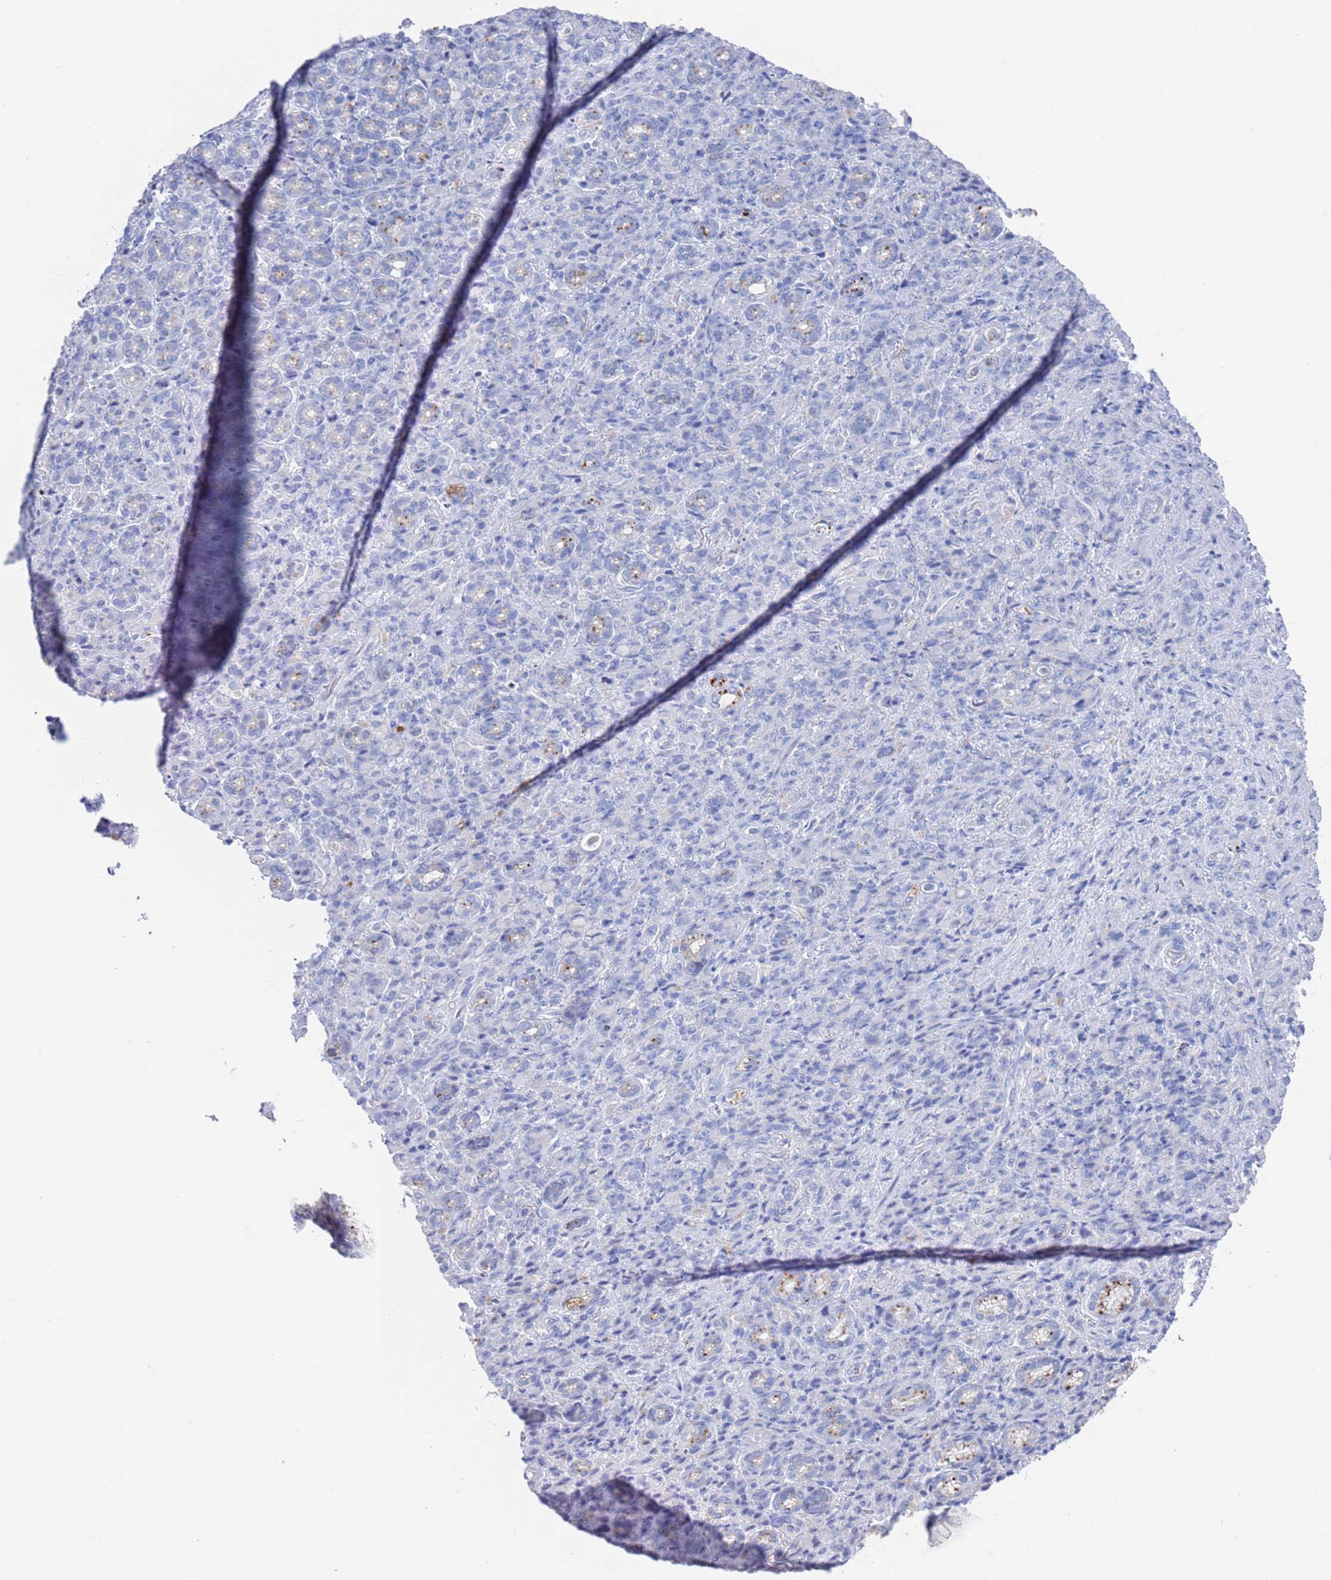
{"staining": {"intensity": "negative", "quantity": "none", "location": "none"}, "tissue": "stomach cancer", "cell_type": "Tumor cells", "image_type": "cancer", "snomed": [{"axis": "morphology", "description": "Adenocarcinoma, NOS"}, {"axis": "topography", "description": "Stomach"}], "caption": "This is a photomicrograph of immunohistochemistry staining of stomach cancer (adenocarcinoma), which shows no expression in tumor cells.", "gene": "FUCA1", "patient": {"sex": "female", "age": 79}}